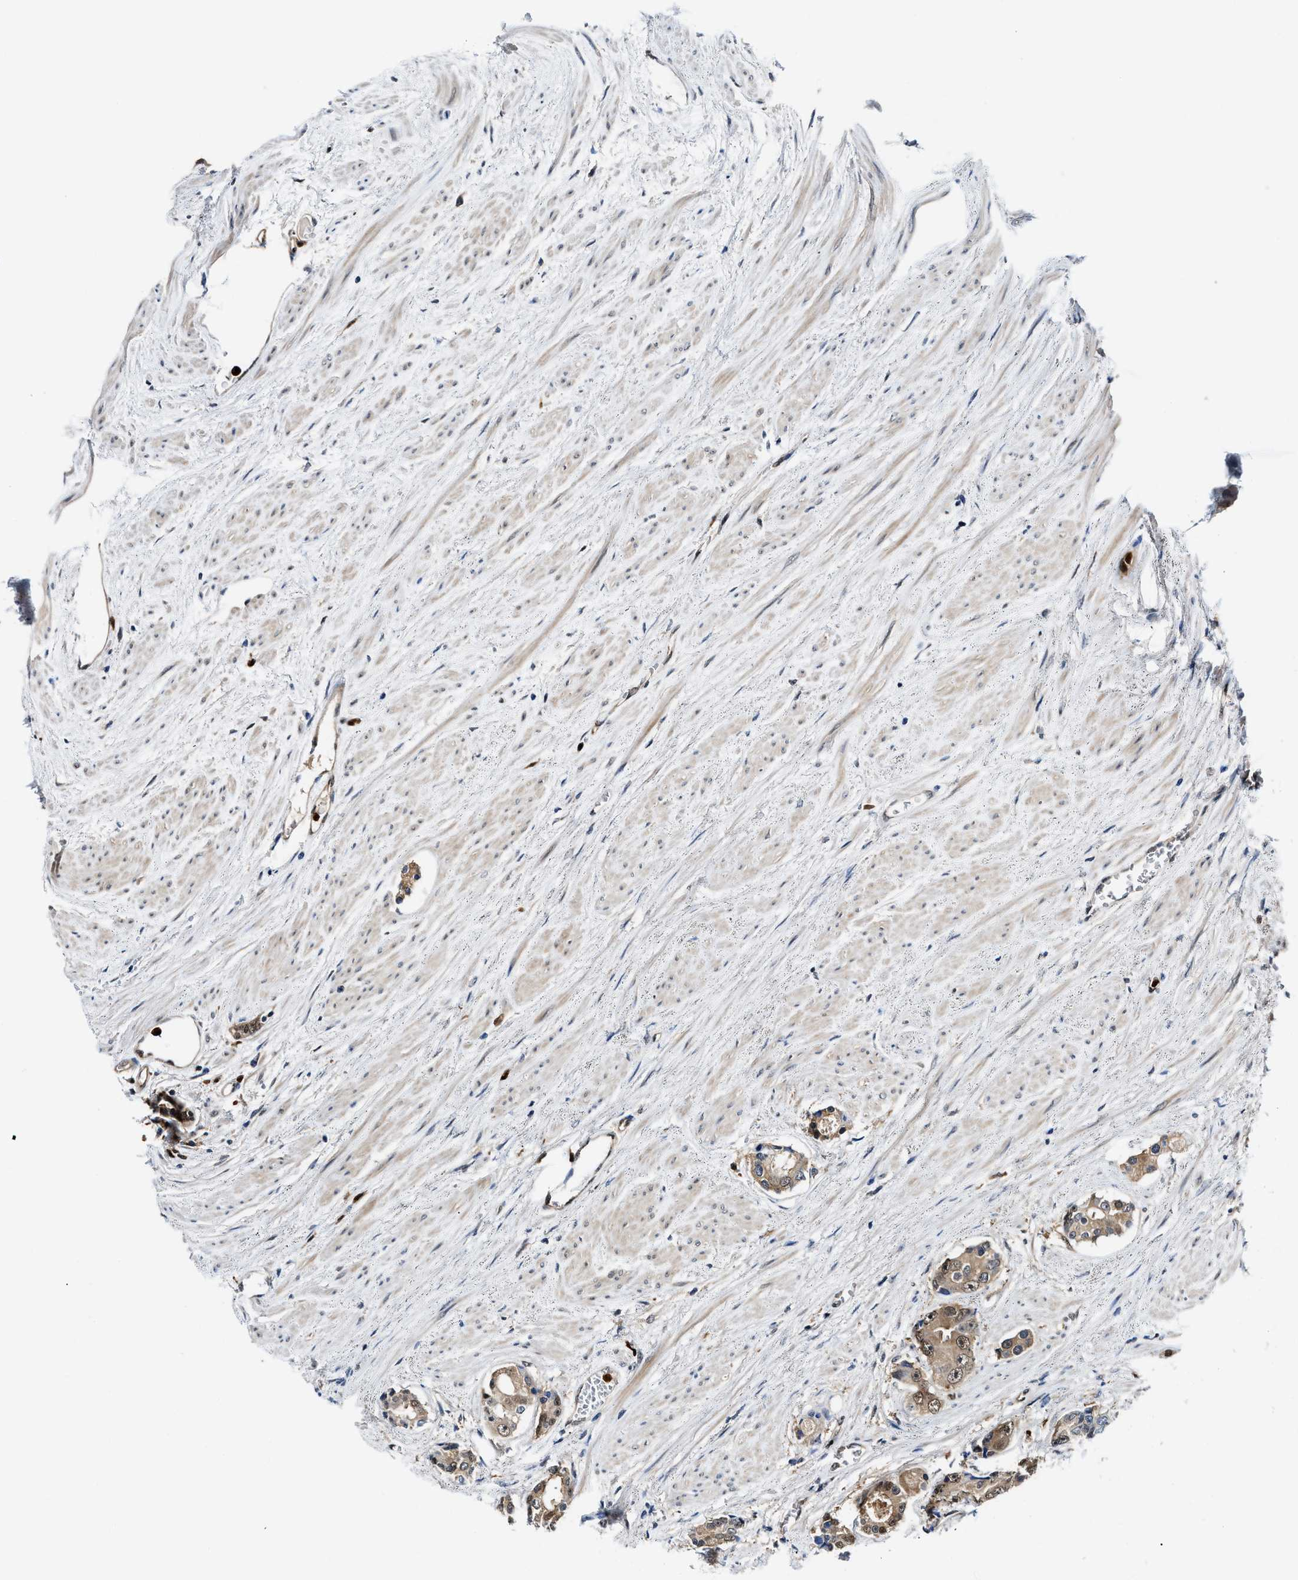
{"staining": {"intensity": "moderate", "quantity": ">75%", "location": "cytoplasmic/membranous,nuclear"}, "tissue": "prostate cancer", "cell_type": "Tumor cells", "image_type": "cancer", "snomed": [{"axis": "morphology", "description": "Adenocarcinoma, High grade"}, {"axis": "topography", "description": "Prostate"}], "caption": "A histopathology image showing moderate cytoplasmic/membranous and nuclear expression in approximately >75% of tumor cells in prostate cancer (adenocarcinoma (high-grade)), as visualized by brown immunohistochemical staining.", "gene": "LTA4H", "patient": {"sex": "male", "age": 71}}